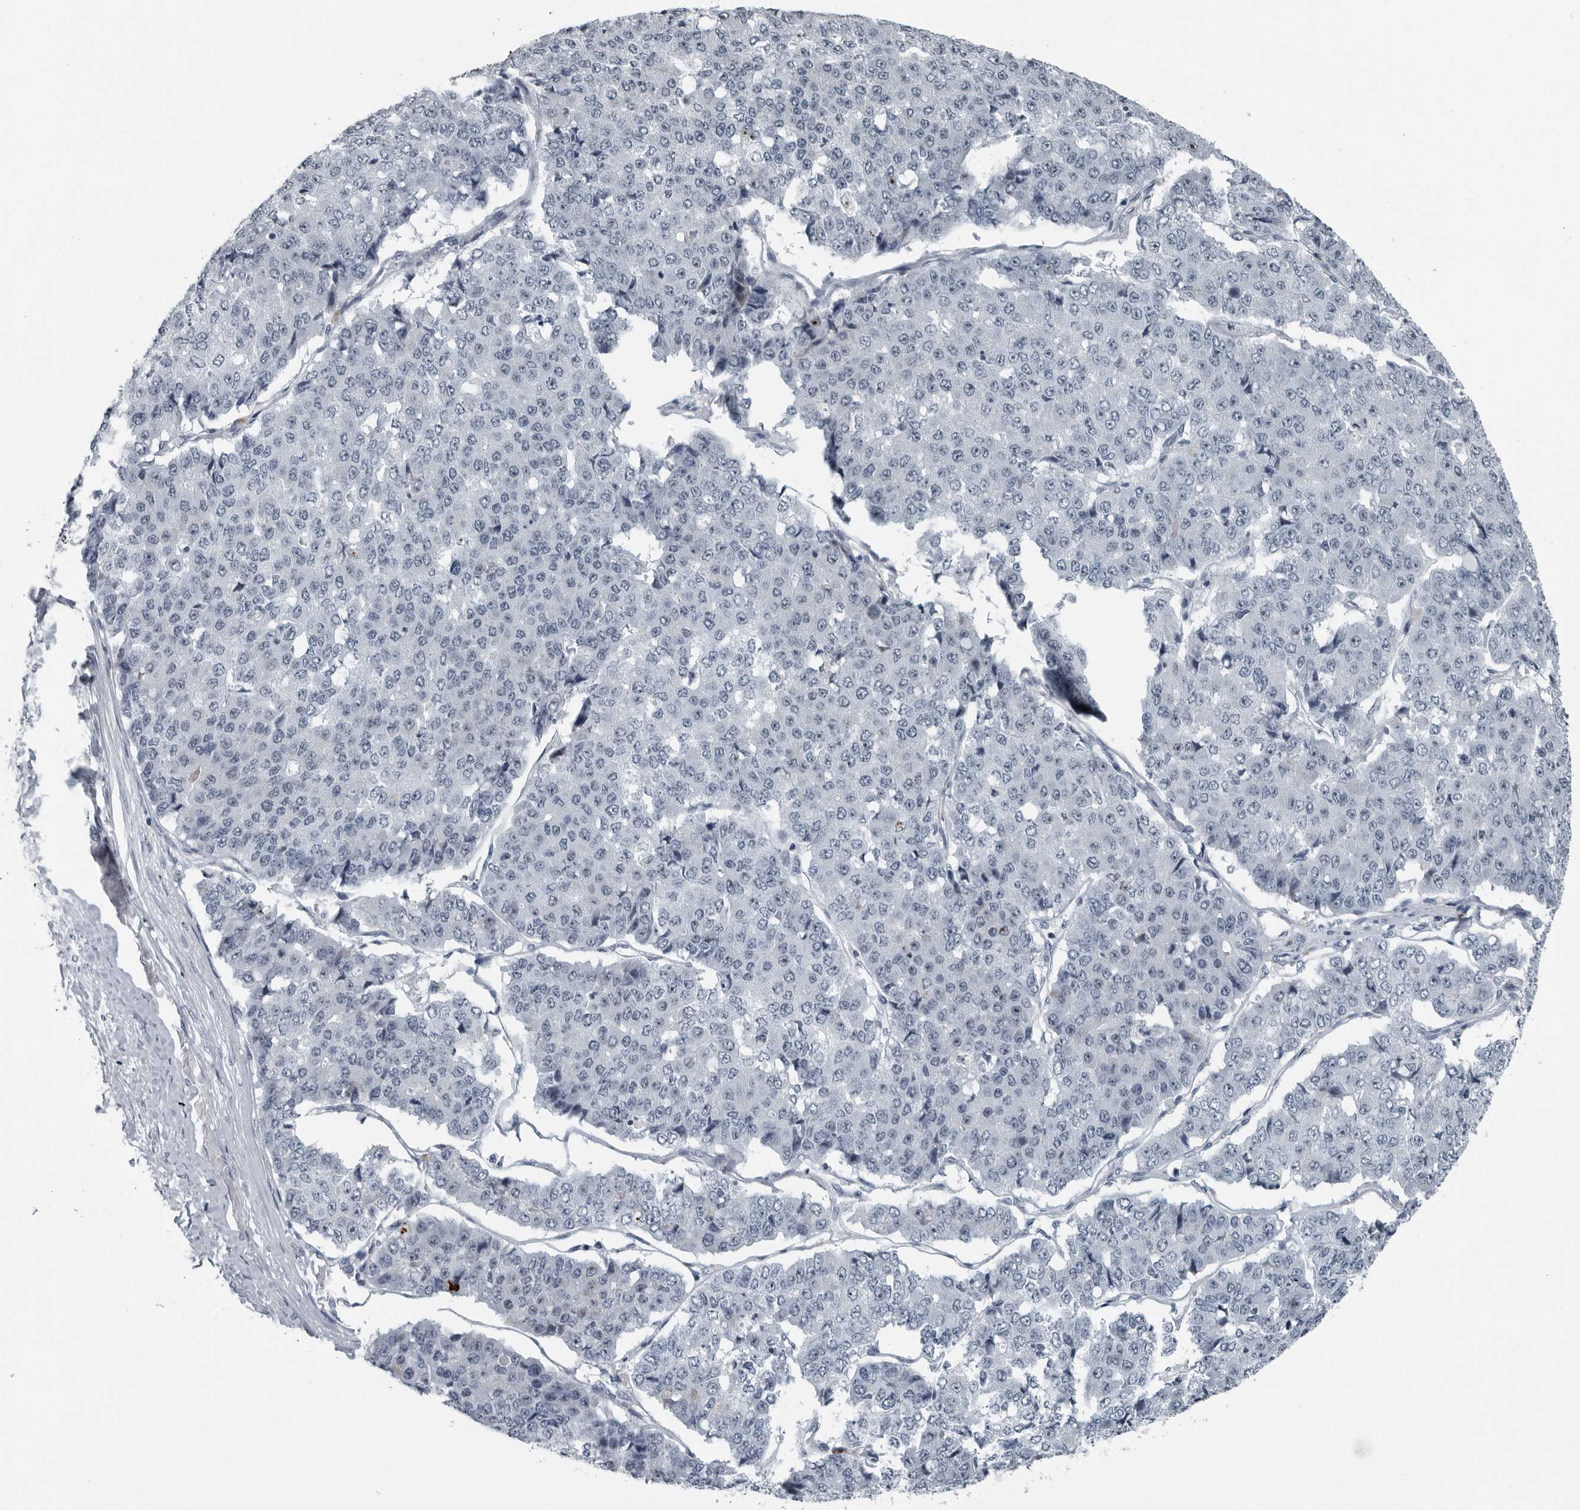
{"staining": {"intensity": "negative", "quantity": "none", "location": "none"}, "tissue": "pancreatic cancer", "cell_type": "Tumor cells", "image_type": "cancer", "snomed": [{"axis": "morphology", "description": "Adenocarcinoma, NOS"}, {"axis": "topography", "description": "Pancreas"}], "caption": "IHC micrograph of neoplastic tissue: human pancreatic adenocarcinoma stained with DAB exhibits no significant protein positivity in tumor cells.", "gene": "PDCD11", "patient": {"sex": "male", "age": 50}}